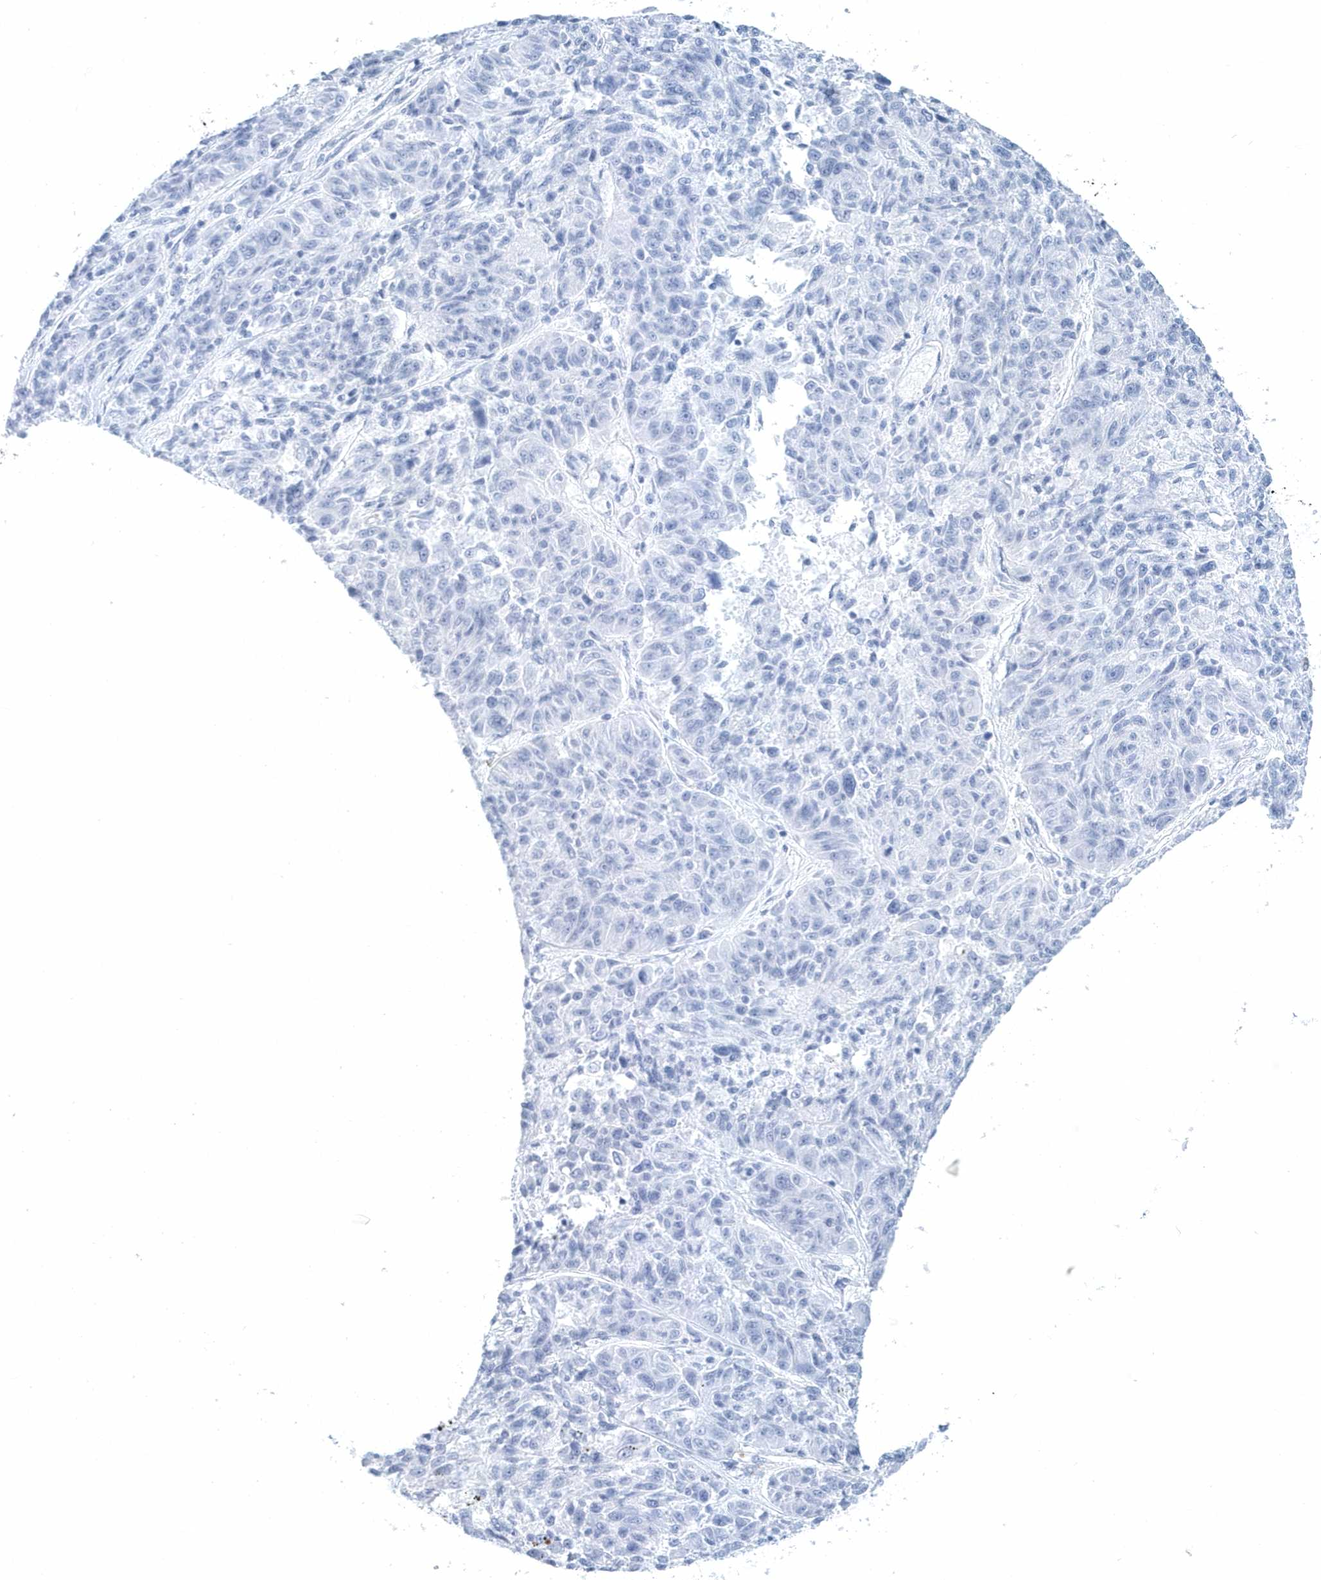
{"staining": {"intensity": "negative", "quantity": "none", "location": "none"}, "tissue": "melanoma", "cell_type": "Tumor cells", "image_type": "cancer", "snomed": [{"axis": "morphology", "description": "Malignant melanoma, NOS"}, {"axis": "topography", "description": "Skin"}], "caption": "Melanoma was stained to show a protein in brown. There is no significant positivity in tumor cells. (DAB immunohistochemistry (IHC) with hematoxylin counter stain).", "gene": "PTPRO", "patient": {"sex": "male", "age": 53}}